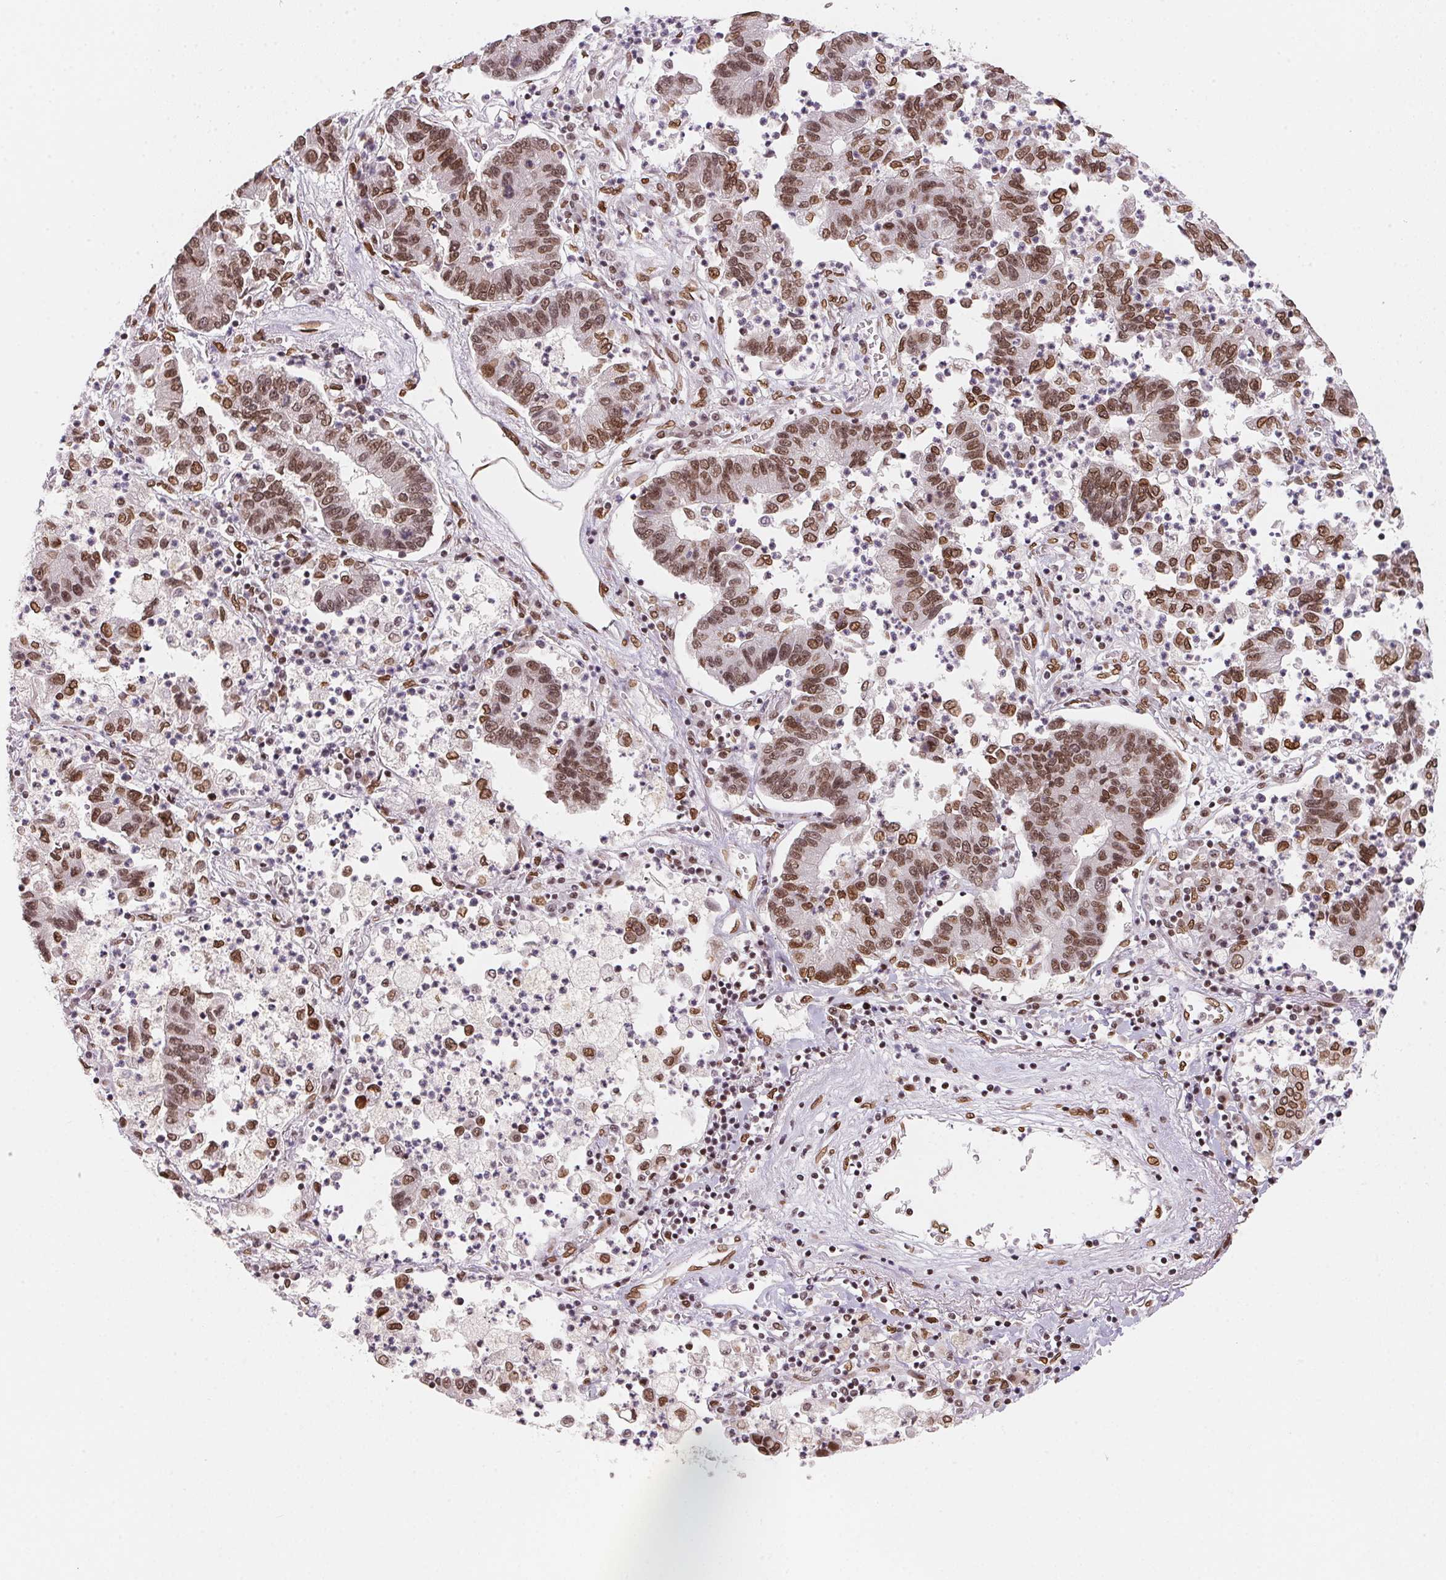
{"staining": {"intensity": "moderate", "quantity": ">75%", "location": "cytoplasmic/membranous,nuclear"}, "tissue": "lung cancer", "cell_type": "Tumor cells", "image_type": "cancer", "snomed": [{"axis": "morphology", "description": "Adenocarcinoma, NOS"}, {"axis": "topography", "description": "Lung"}], "caption": "Lung cancer (adenocarcinoma) stained with a protein marker exhibits moderate staining in tumor cells.", "gene": "SAP30BP", "patient": {"sex": "female", "age": 57}}